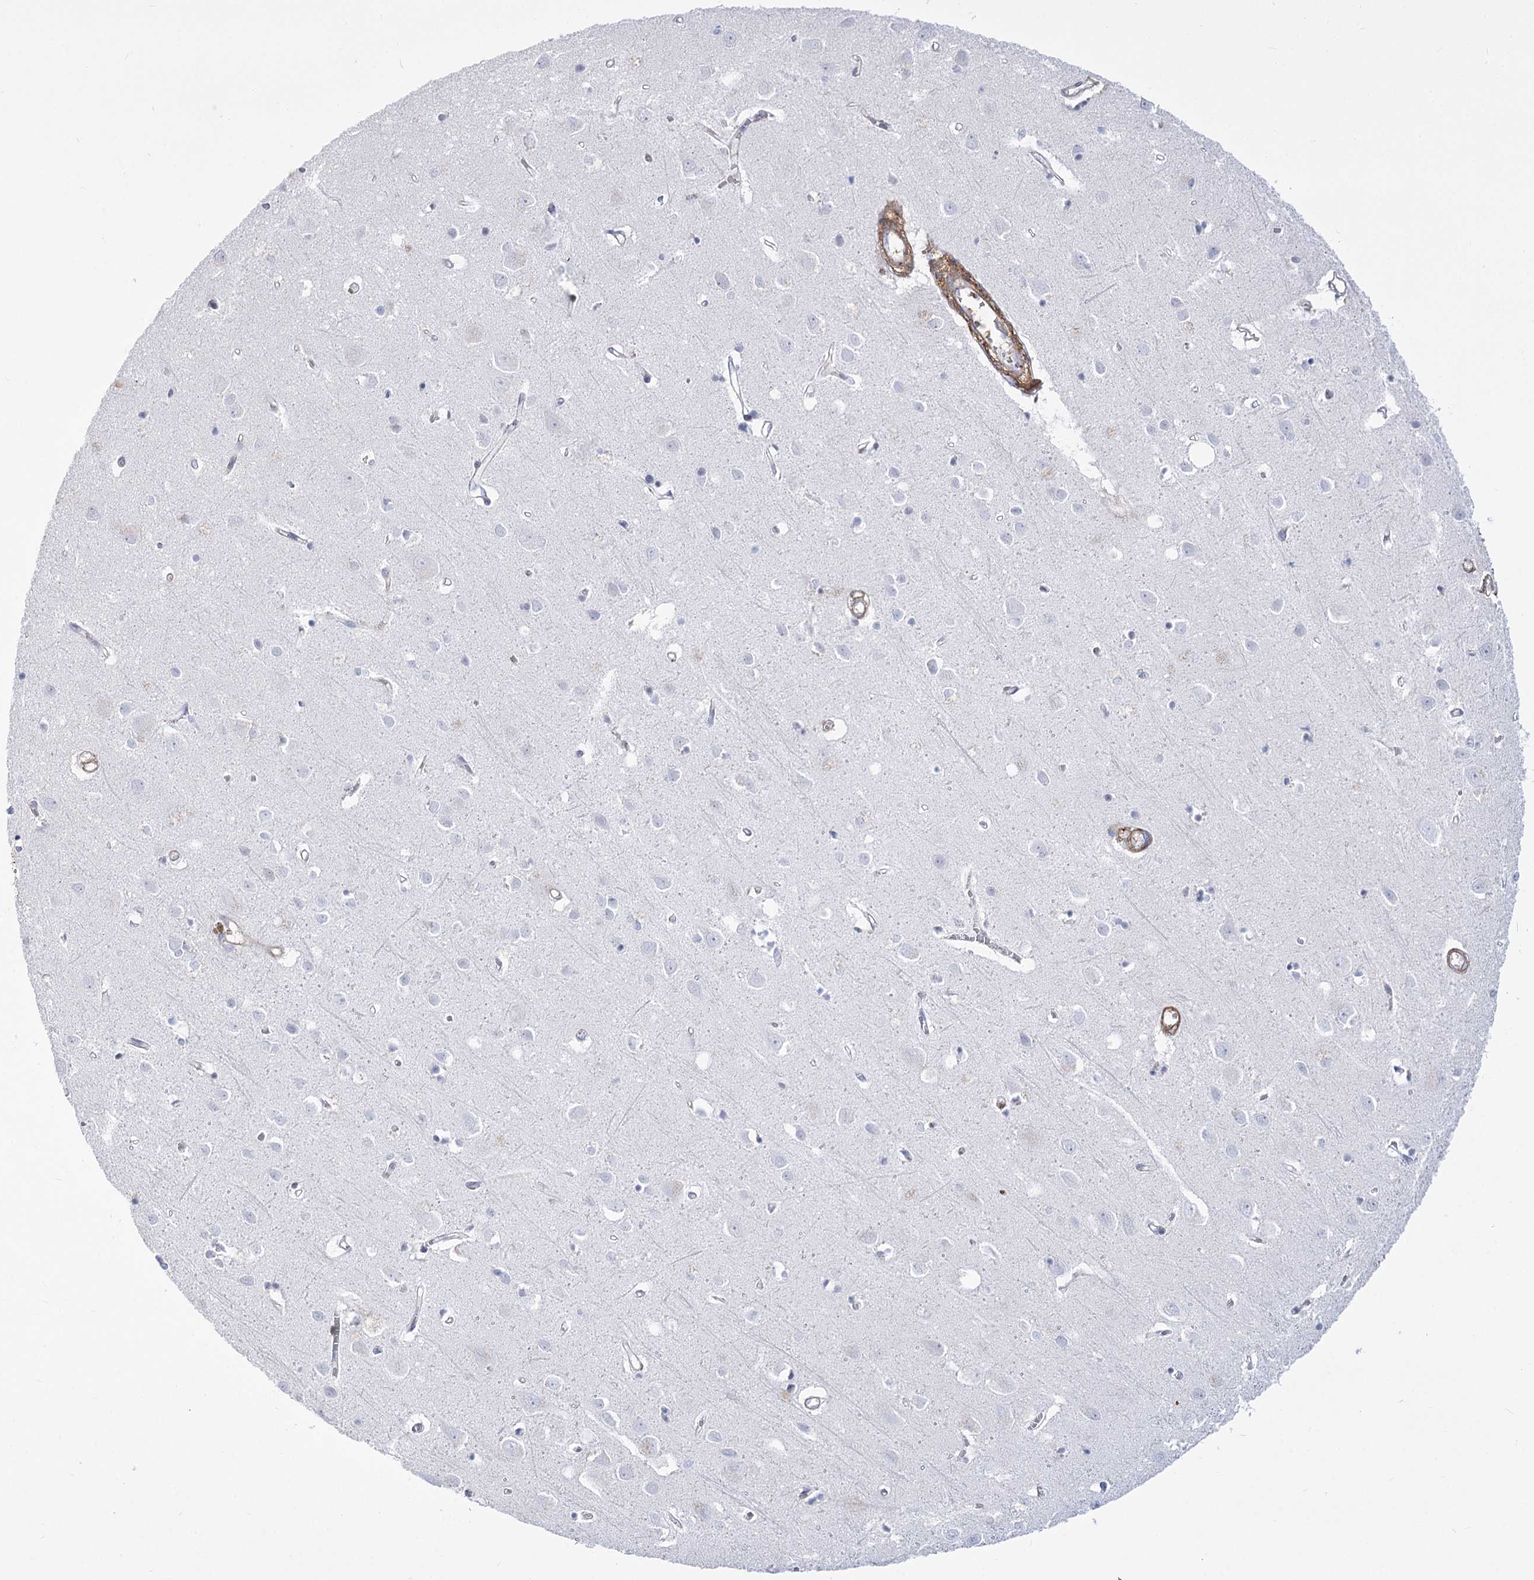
{"staining": {"intensity": "moderate", "quantity": ">75%", "location": "cytoplasmic/membranous"}, "tissue": "cerebral cortex", "cell_type": "Endothelial cells", "image_type": "normal", "snomed": [{"axis": "morphology", "description": "Normal tissue, NOS"}, {"axis": "topography", "description": "Cerebral cortex"}], "caption": "Unremarkable cerebral cortex was stained to show a protein in brown. There is medium levels of moderate cytoplasmic/membranous positivity in about >75% of endothelial cells. (DAB = brown stain, brightfield microscopy at high magnification).", "gene": "ANKRD23", "patient": {"sex": "female", "age": 64}}